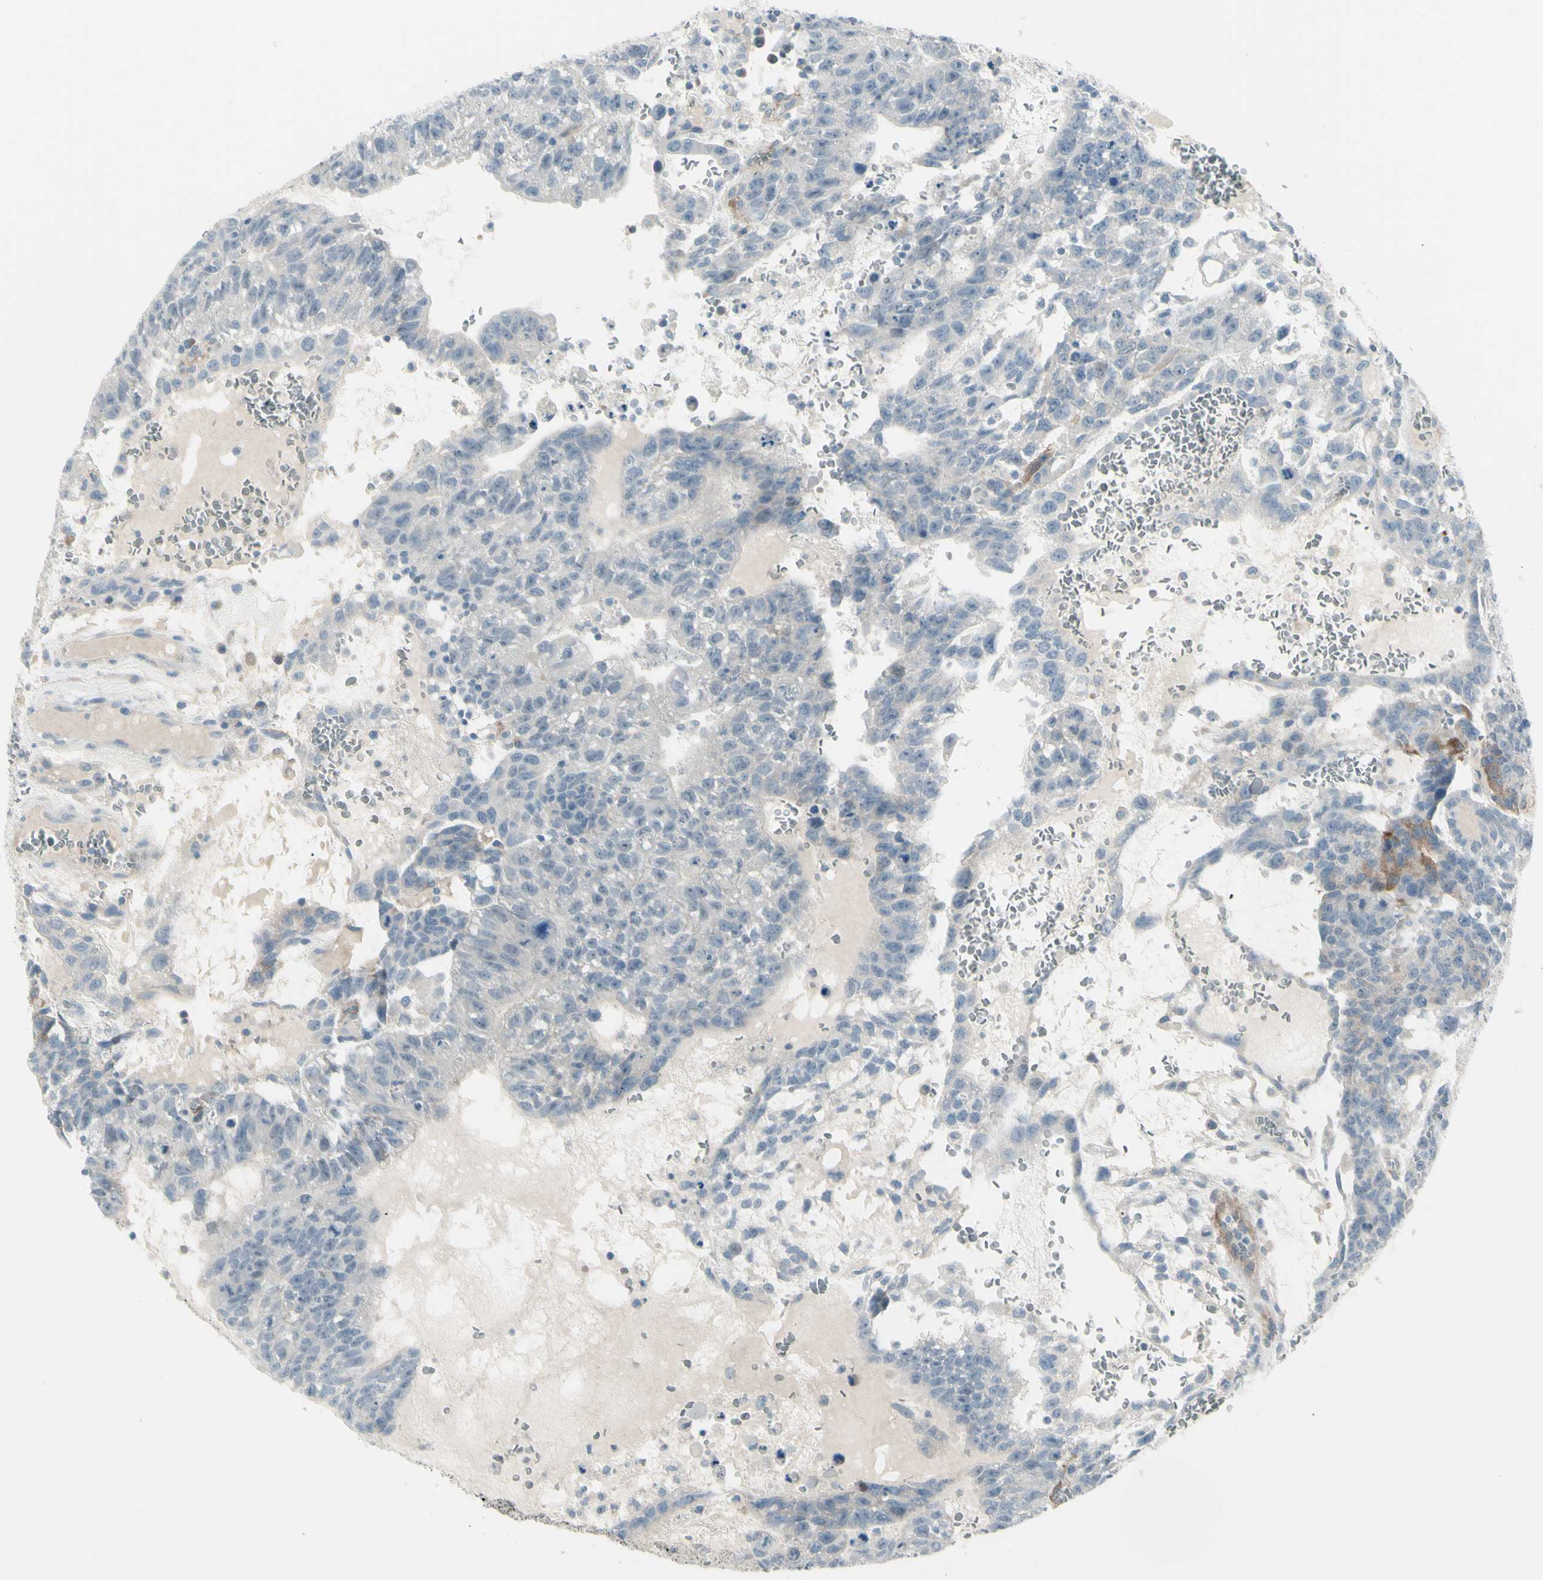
{"staining": {"intensity": "moderate", "quantity": "<25%", "location": "cytoplasmic/membranous"}, "tissue": "testis cancer", "cell_type": "Tumor cells", "image_type": "cancer", "snomed": [{"axis": "morphology", "description": "Seminoma, NOS"}, {"axis": "morphology", "description": "Carcinoma, Embryonal, NOS"}, {"axis": "topography", "description": "Testis"}], "caption": "About <25% of tumor cells in testis cancer show moderate cytoplasmic/membranous protein positivity as visualized by brown immunohistochemical staining.", "gene": "GPR34", "patient": {"sex": "male", "age": 52}}